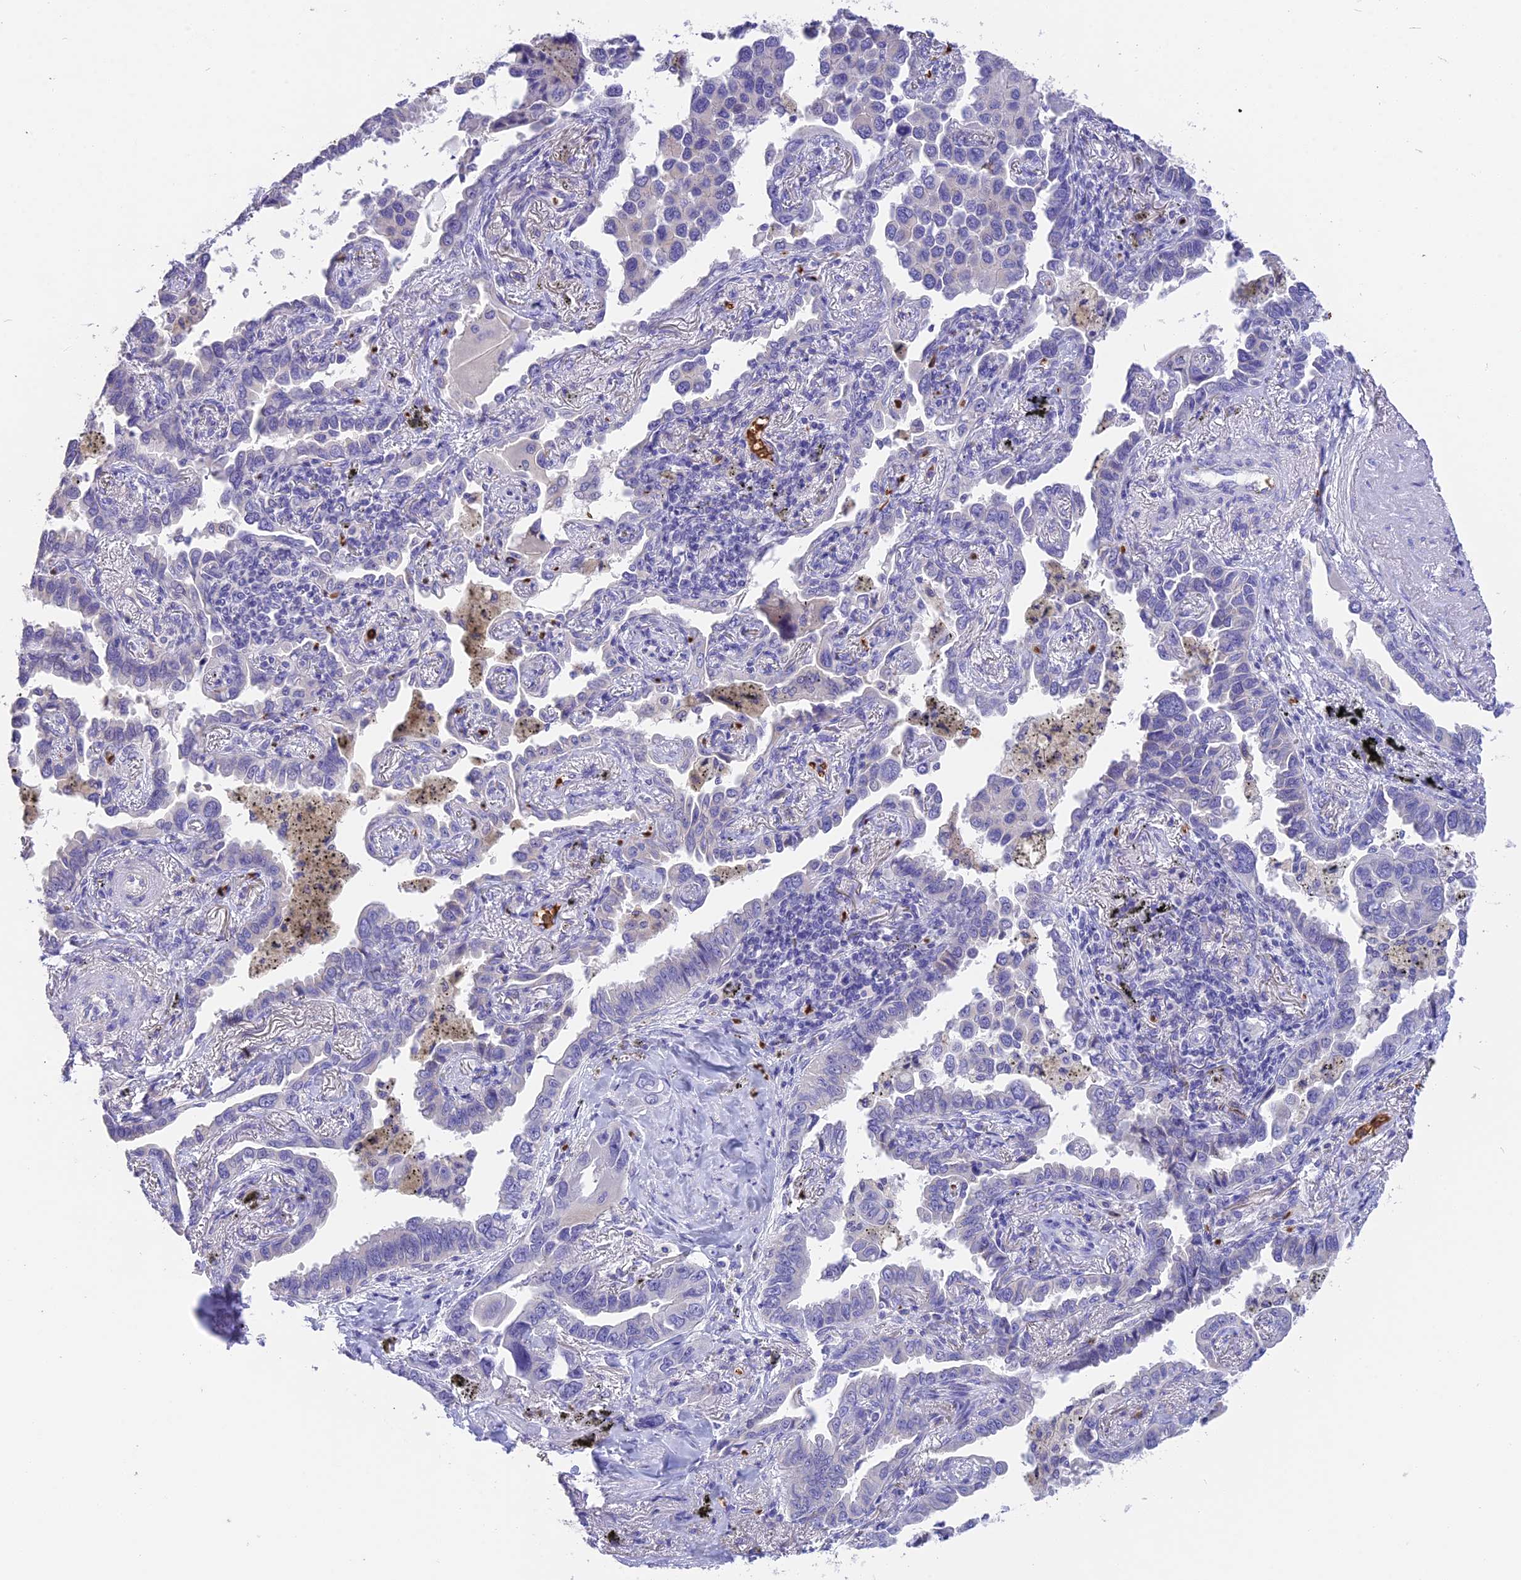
{"staining": {"intensity": "negative", "quantity": "none", "location": "none"}, "tissue": "lung cancer", "cell_type": "Tumor cells", "image_type": "cancer", "snomed": [{"axis": "morphology", "description": "Adenocarcinoma, NOS"}, {"axis": "topography", "description": "Lung"}], "caption": "This is an IHC micrograph of lung adenocarcinoma. There is no expression in tumor cells.", "gene": "TNNC2", "patient": {"sex": "male", "age": 67}}